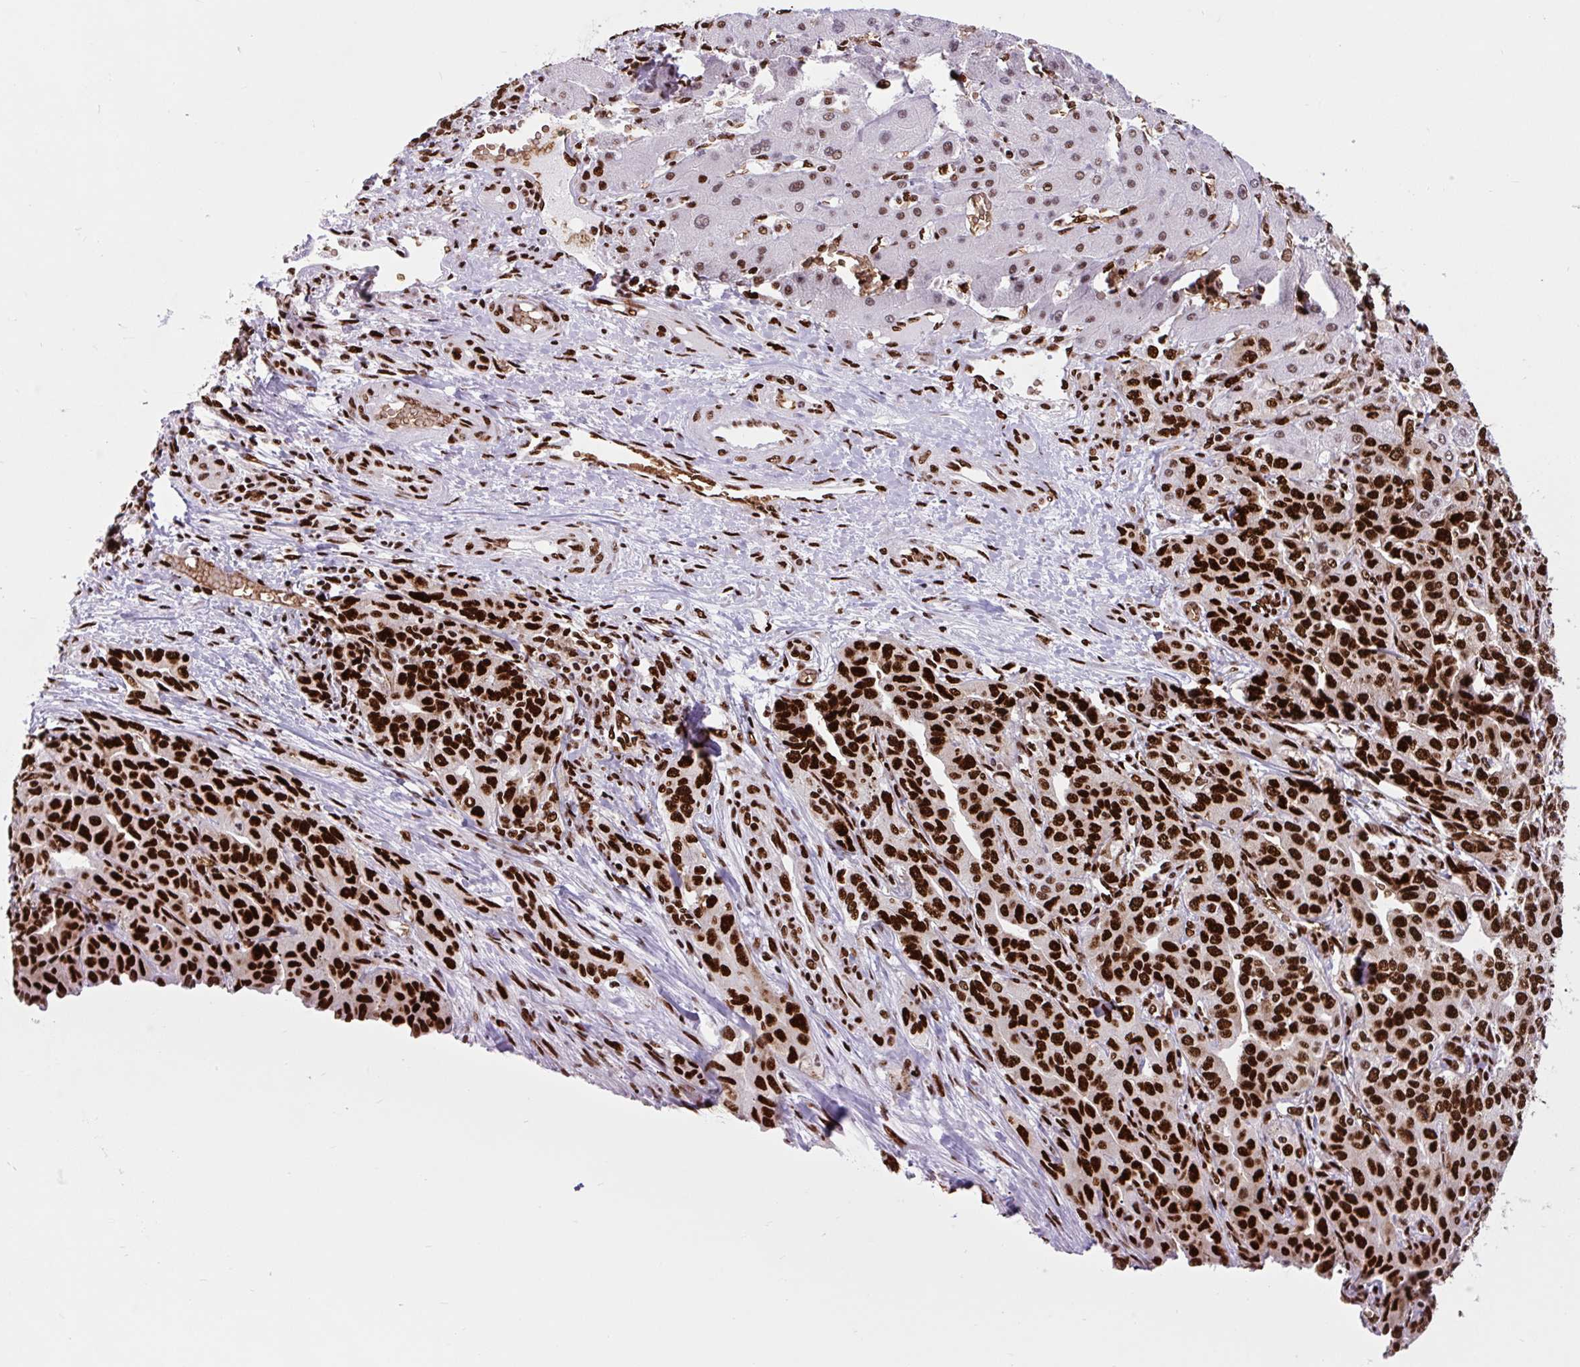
{"staining": {"intensity": "strong", "quantity": ">75%", "location": "nuclear"}, "tissue": "liver cancer", "cell_type": "Tumor cells", "image_type": "cancer", "snomed": [{"axis": "morphology", "description": "Cholangiocarcinoma"}, {"axis": "topography", "description": "Liver"}], "caption": "Tumor cells demonstrate high levels of strong nuclear staining in about >75% of cells in liver cancer. The protein is stained brown, and the nuclei are stained in blue (DAB (3,3'-diaminobenzidine) IHC with brightfield microscopy, high magnification).", "gene": "FUS", "patient": {"sex": "male", "age": 59}}